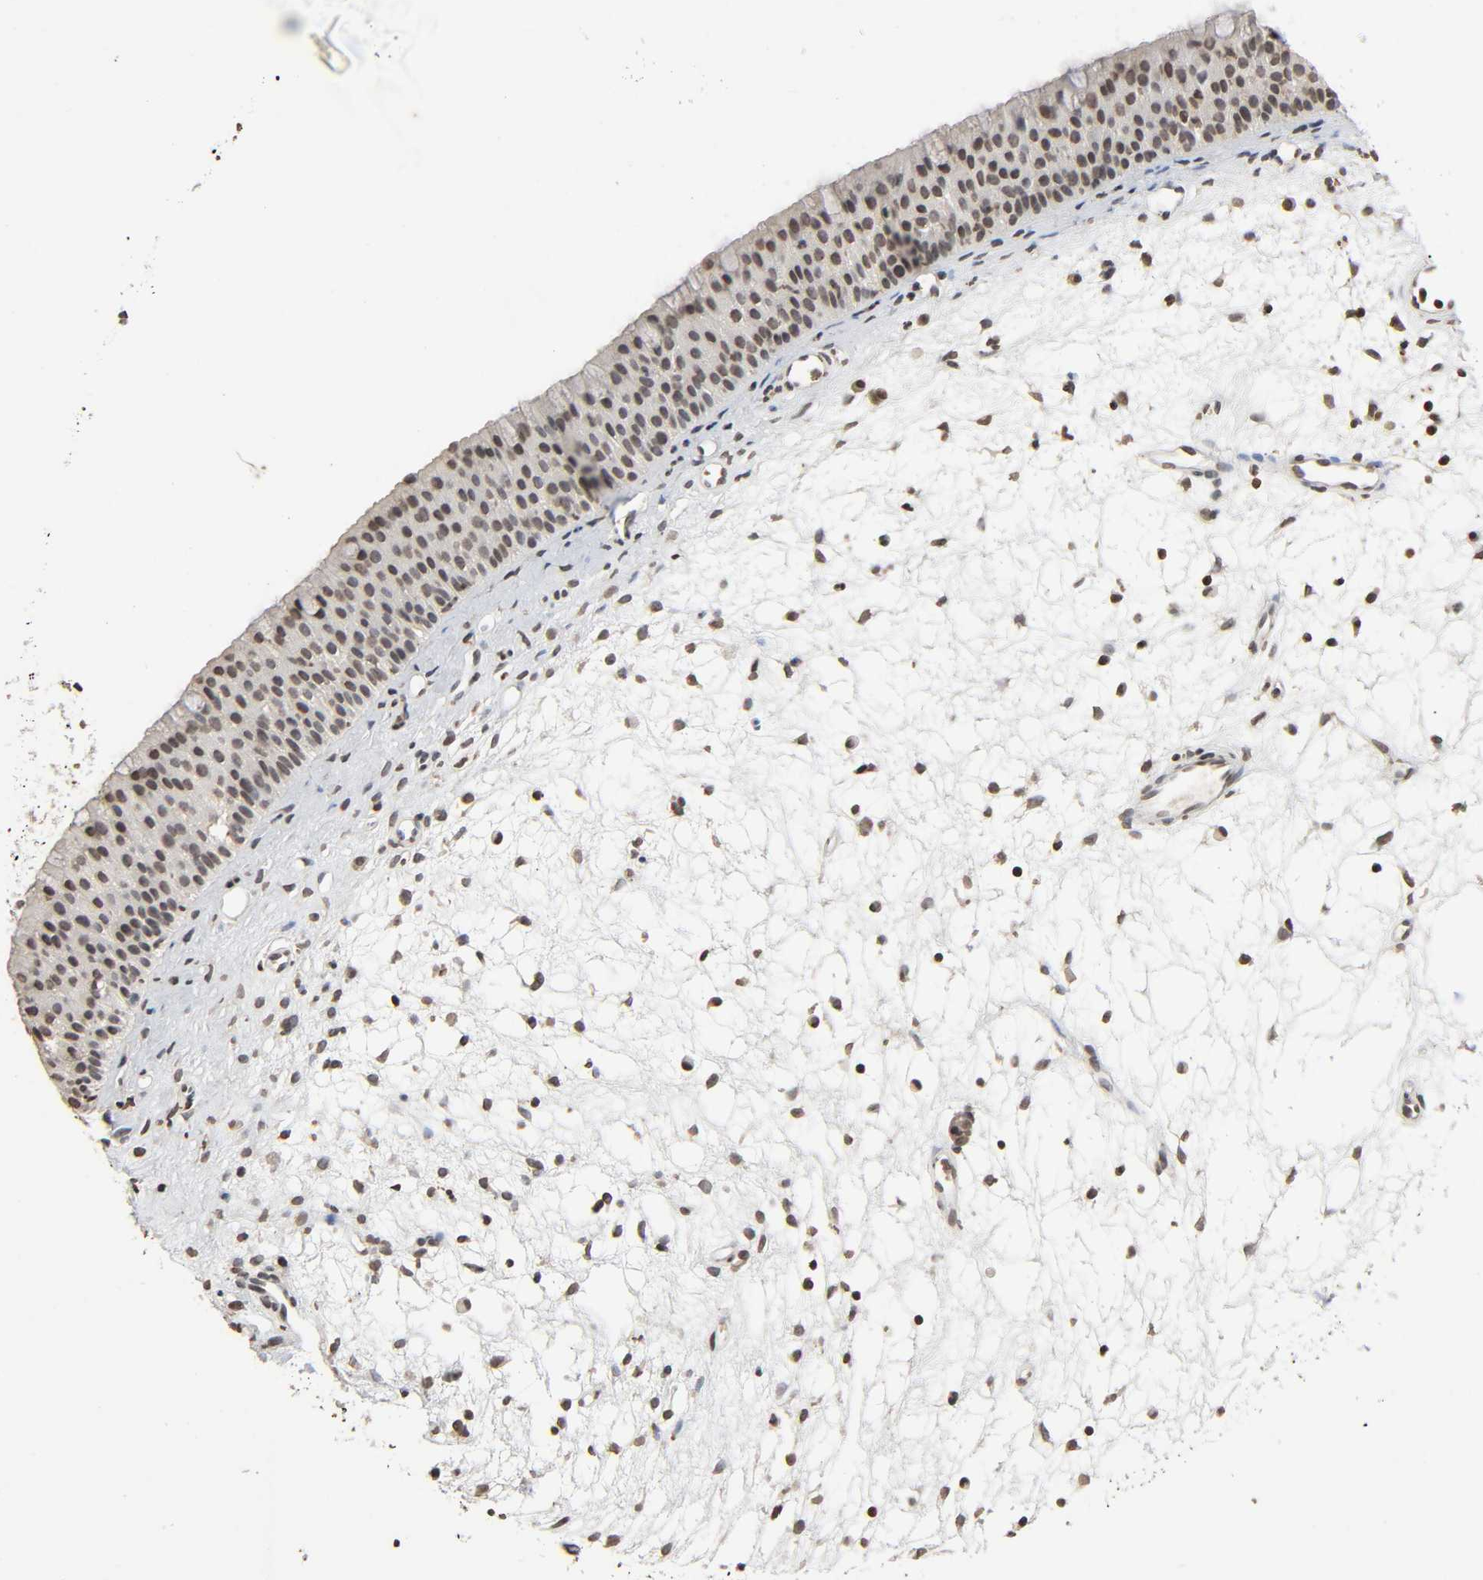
{"staining": {"intensity": "weak", "quantity": "25%-75%", "location": "nuclear"}, "tissue": "nasopharynx", "cell_type": "Respiratory epithelial cells", "image_type": "normal", "snomed": [{"axis": "morphology", "description": "Normal tissue, NOS"}, {"axis": "topography", "description": "Nasopharynx"}], "caption": "Brown immunohistochemical staining in normal nasopharynx exhibits weak nuclear positivity in approximately 25%-75% of respiratory epithelial cells. (DAB IHC with brightfield microscopy, high magnification).", "gene": "STK4", "patient": {"sex": "female", "age": 54}}